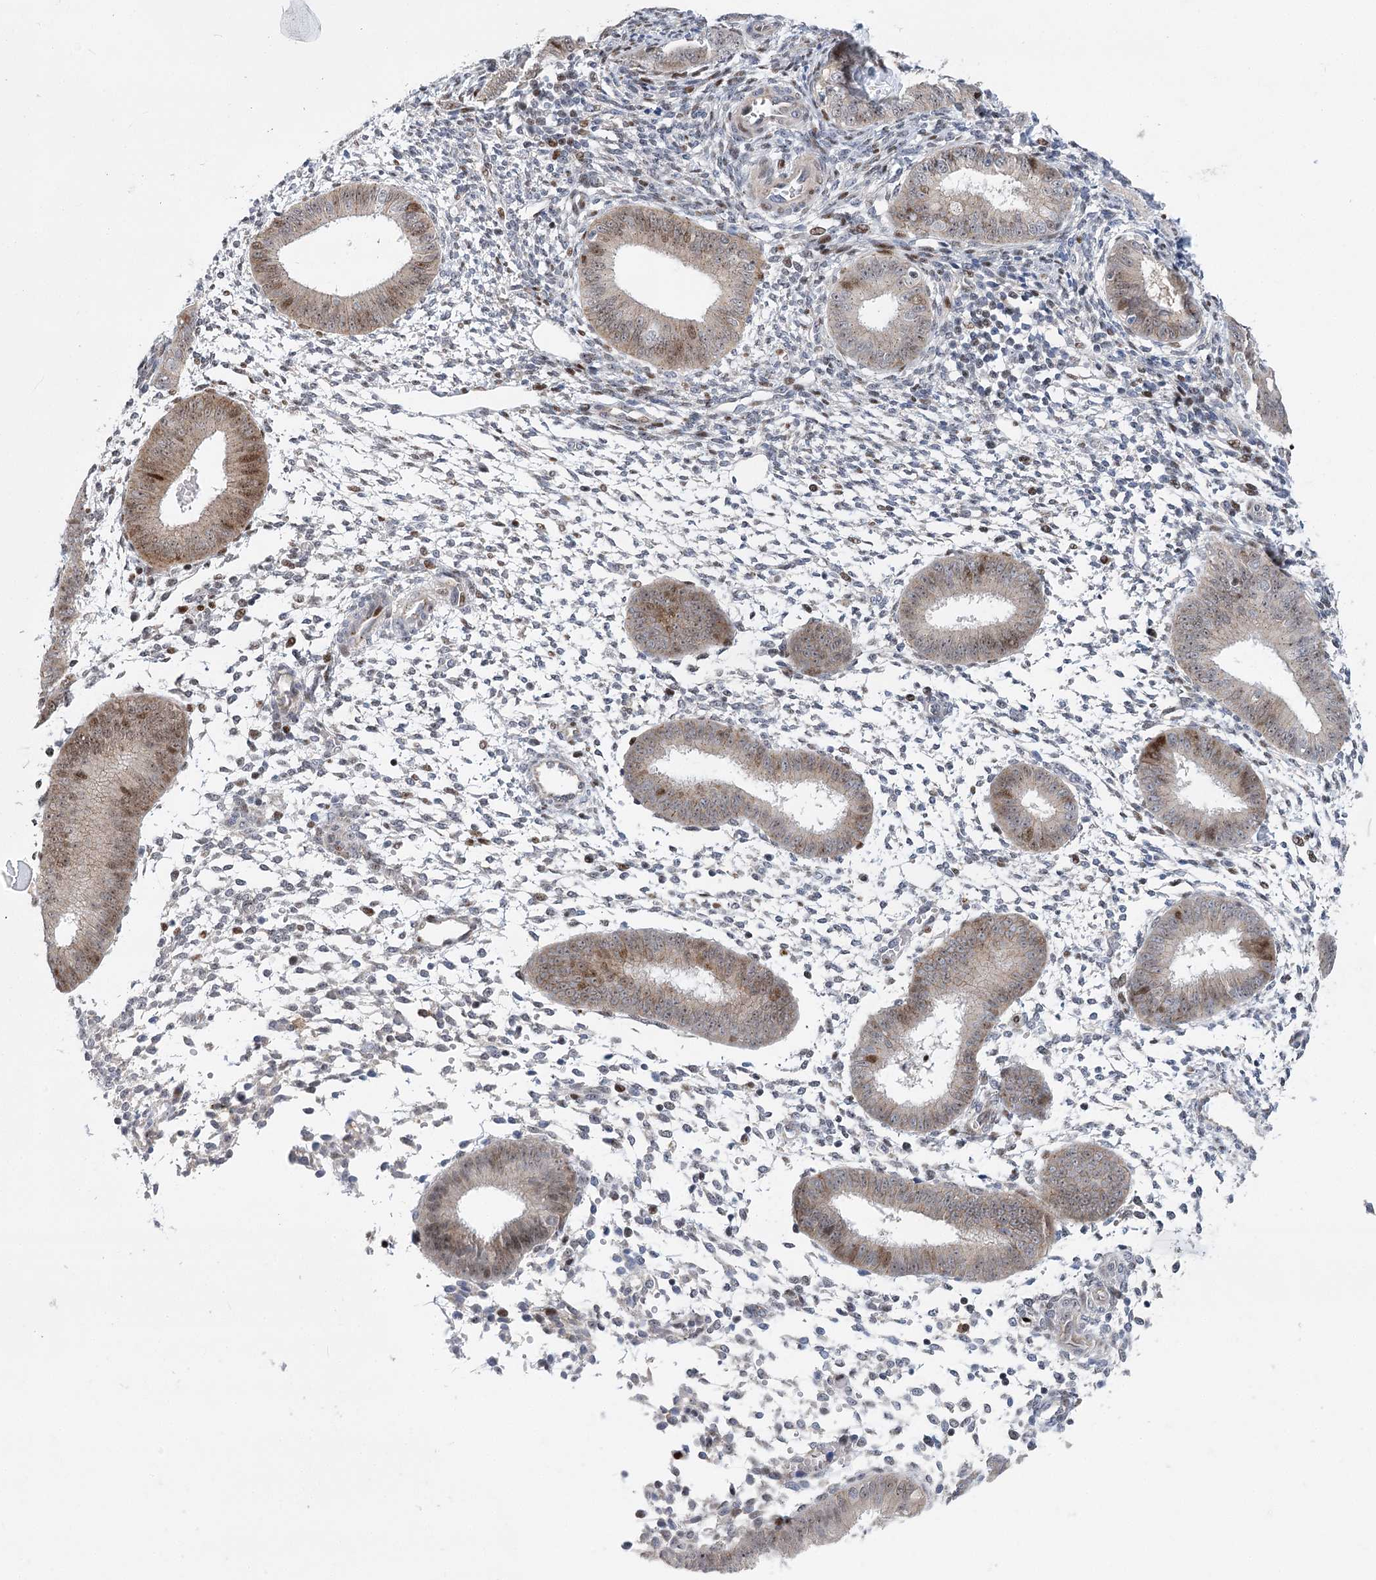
{"staining": {"intensity": "moderate", "quantity": "<25%", "location": "nuclear"}, "tissue": "endometrium", "cell_type": "Cells in endometrial stroma", "image_type": "normal", "snomed": [{"axis": "morphology", "description": "Normal tissue, NOS"}, {"axis": "topography", "description": "Uterus"}, {"axis": "topography", "description": "Endometrium"}], "caption": "DAB (3,3'-diaminobenzidine) immunohistochemical staining of normal endometrium demonstrates moderate nuclear protein staining in about <25% of cells in endometrial stroma. (Stains: DAB in brown, nuclei in blue, Microscopy: brightfield microscopy at high magnification).", "gene": "CAMTA1", "patient": {"sex": "female", "age": 48}}